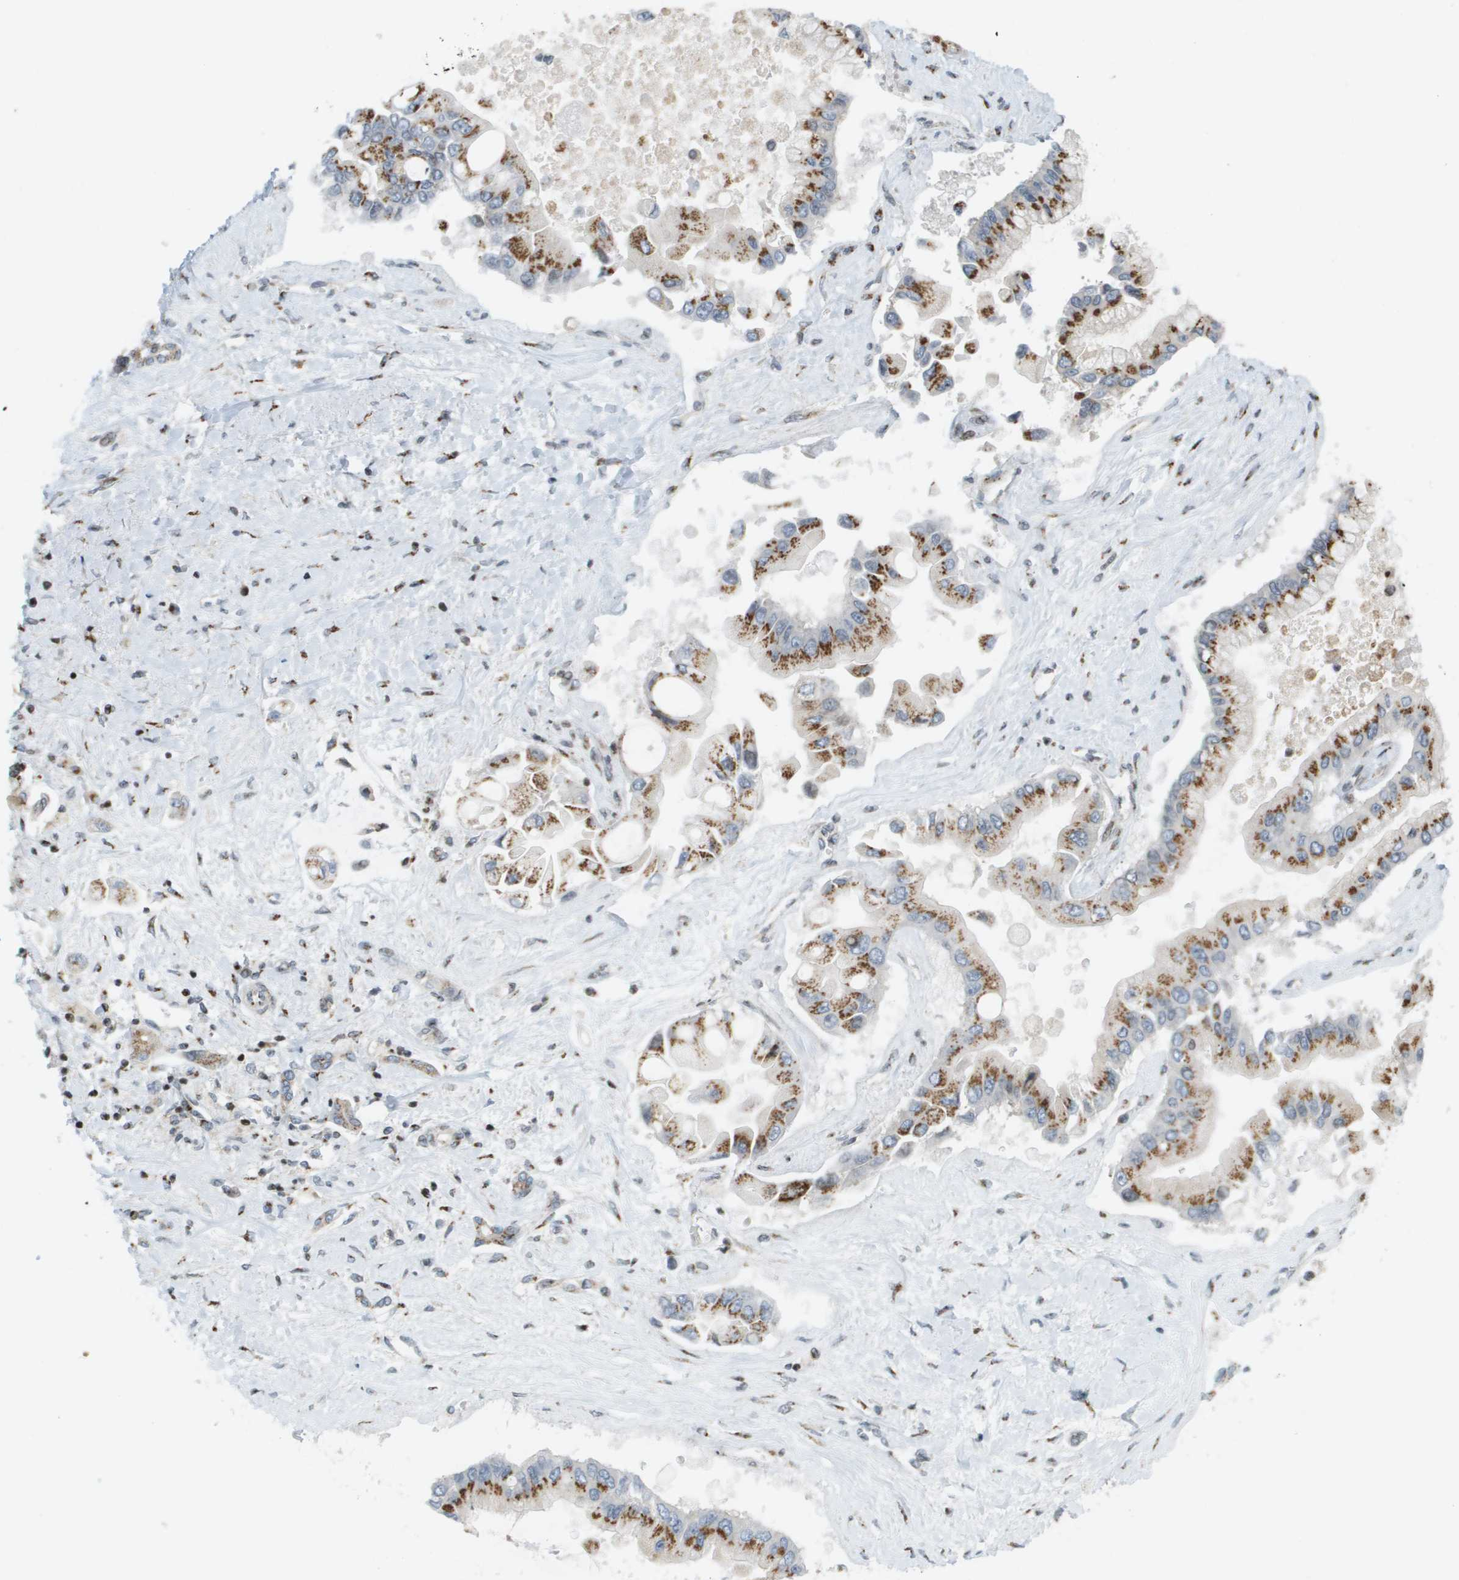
{"staining": {"intensity": "strong", "quantity": ">75%", "location": "cytoplasmic/membranous"}, "tissue": "liver cancer", "cell_type": "Tumor cells", "image_type": "cancer", "snomed": [{"axis": "morphology", "description": "Cholangiocarcinoma"}, {"axis": "topography", "description": "Liver"}], "caption": "Immunohistochemical staining of liver cancer reveals strong cytoplasmic/membranous protein expression in about >75% of tumor cells. The protein of interest is stained brown, and the nuclei are stained in blue (DAB (3,3'-diaminobenzidine) IHC with brightfield microscopy, high magnification).", "gene": "EVC", "patient": {"sex": "male", "age": 50}}